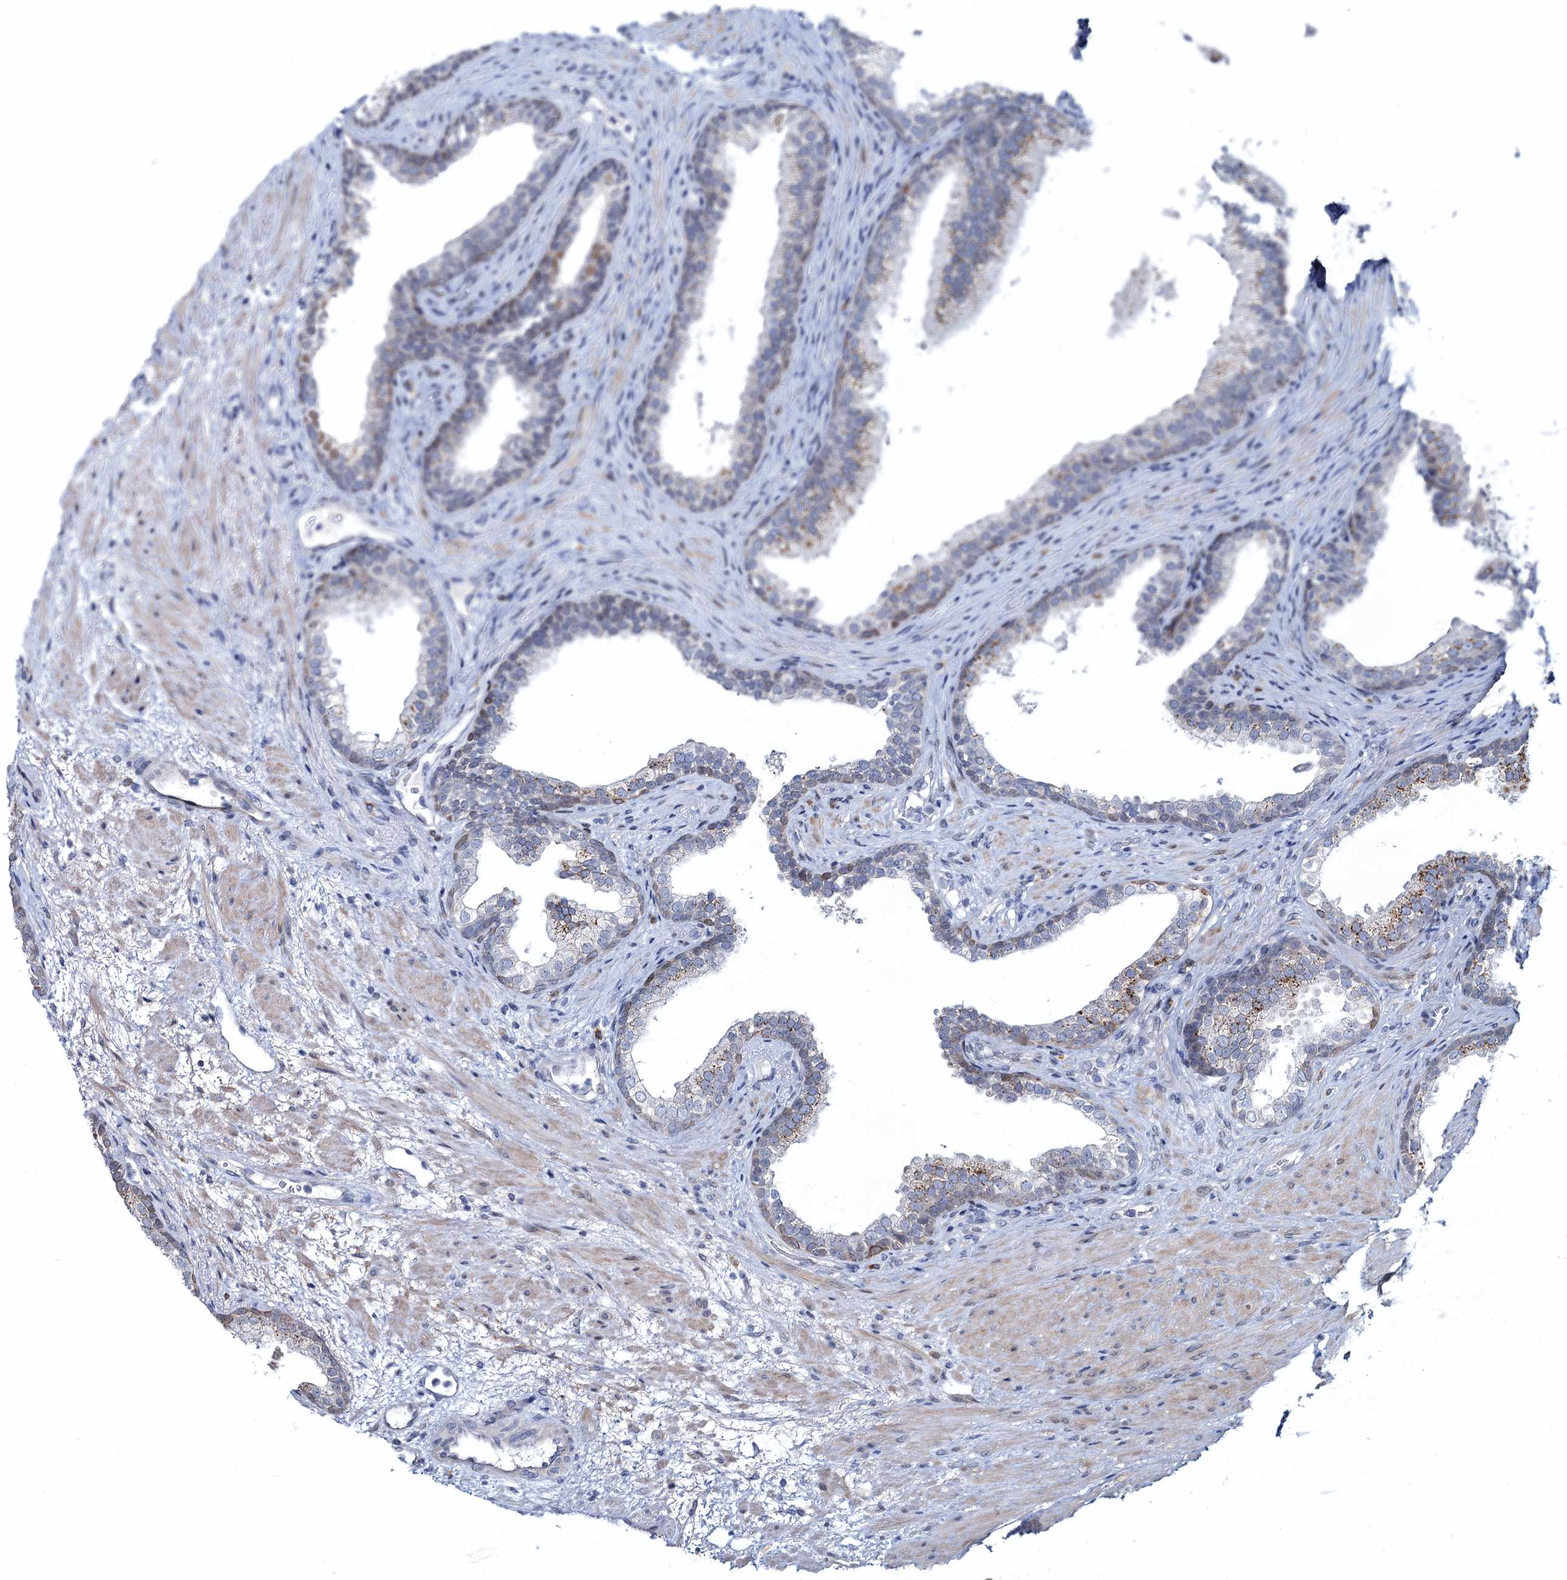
{"staining": {"intensity": "moderate", "quantity": "<25%", "location": "cytoplasmic/membranous"}, "tissue": "prostate", "cell_type": "Glandular cells", "image_type": "normal", "snomed": [{"axis": "morphology", "description": "Normal tissue, NOS"}, {"axis": "topography", "description": "Prostate"}], "caption": "The immunohistochemical stain highlights moderate cytoplasmic/membranous positivity in glandular cells of benign prostate. Using DAB (brown) and hematoxylin (blue) stains, captured at high magnification using brightfield microscopy.", "gene": "TOX3", "patient": {"sex": "male", "age": 76}}